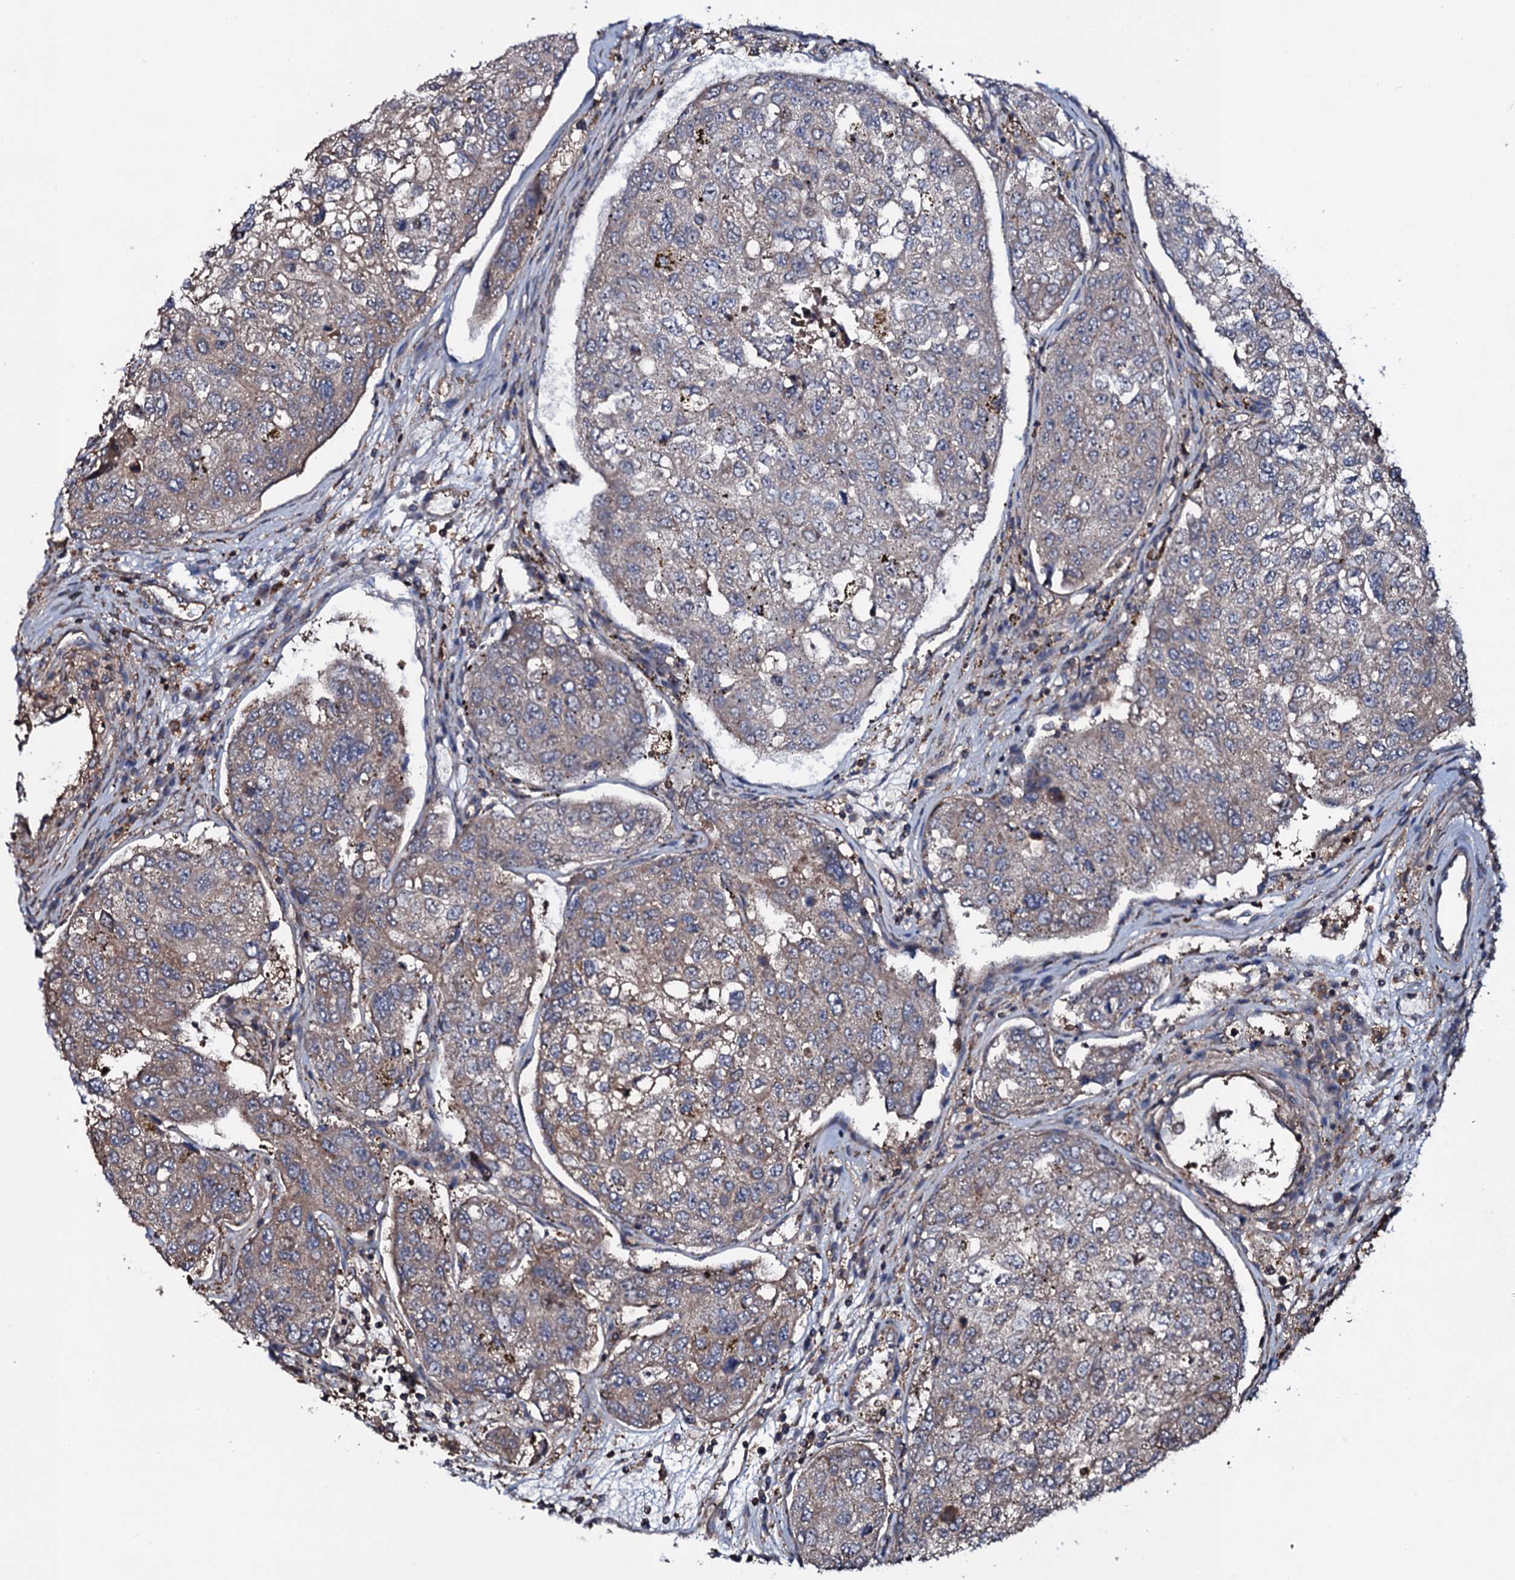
{"staining": {"intensity": "weak", "quantity": "25%-75%", "location": "cytoplasmic/membranous"}, "tissue": "urothelial cancer", "cell_type": "Tumor cells", "image_type": "cancer", "snomed": [{"axis": "morphology", "description": "Urothelial carcinoma, High grade"}, {"axis": "topography", "description": "Lymph node"}, {"axis": "topography", "description": "Urinary bladder"}], "caption": "High-power microscopy captured an immunohistochemistry (IHC) photomicrograph of high-grade urothelial carcinoma, revealing weak cytoplasmic/membranous positivity in approximately 25%-75% of tumor cells.", "gene": "COG6", "patient": {"sex": "male", "age": 51}}